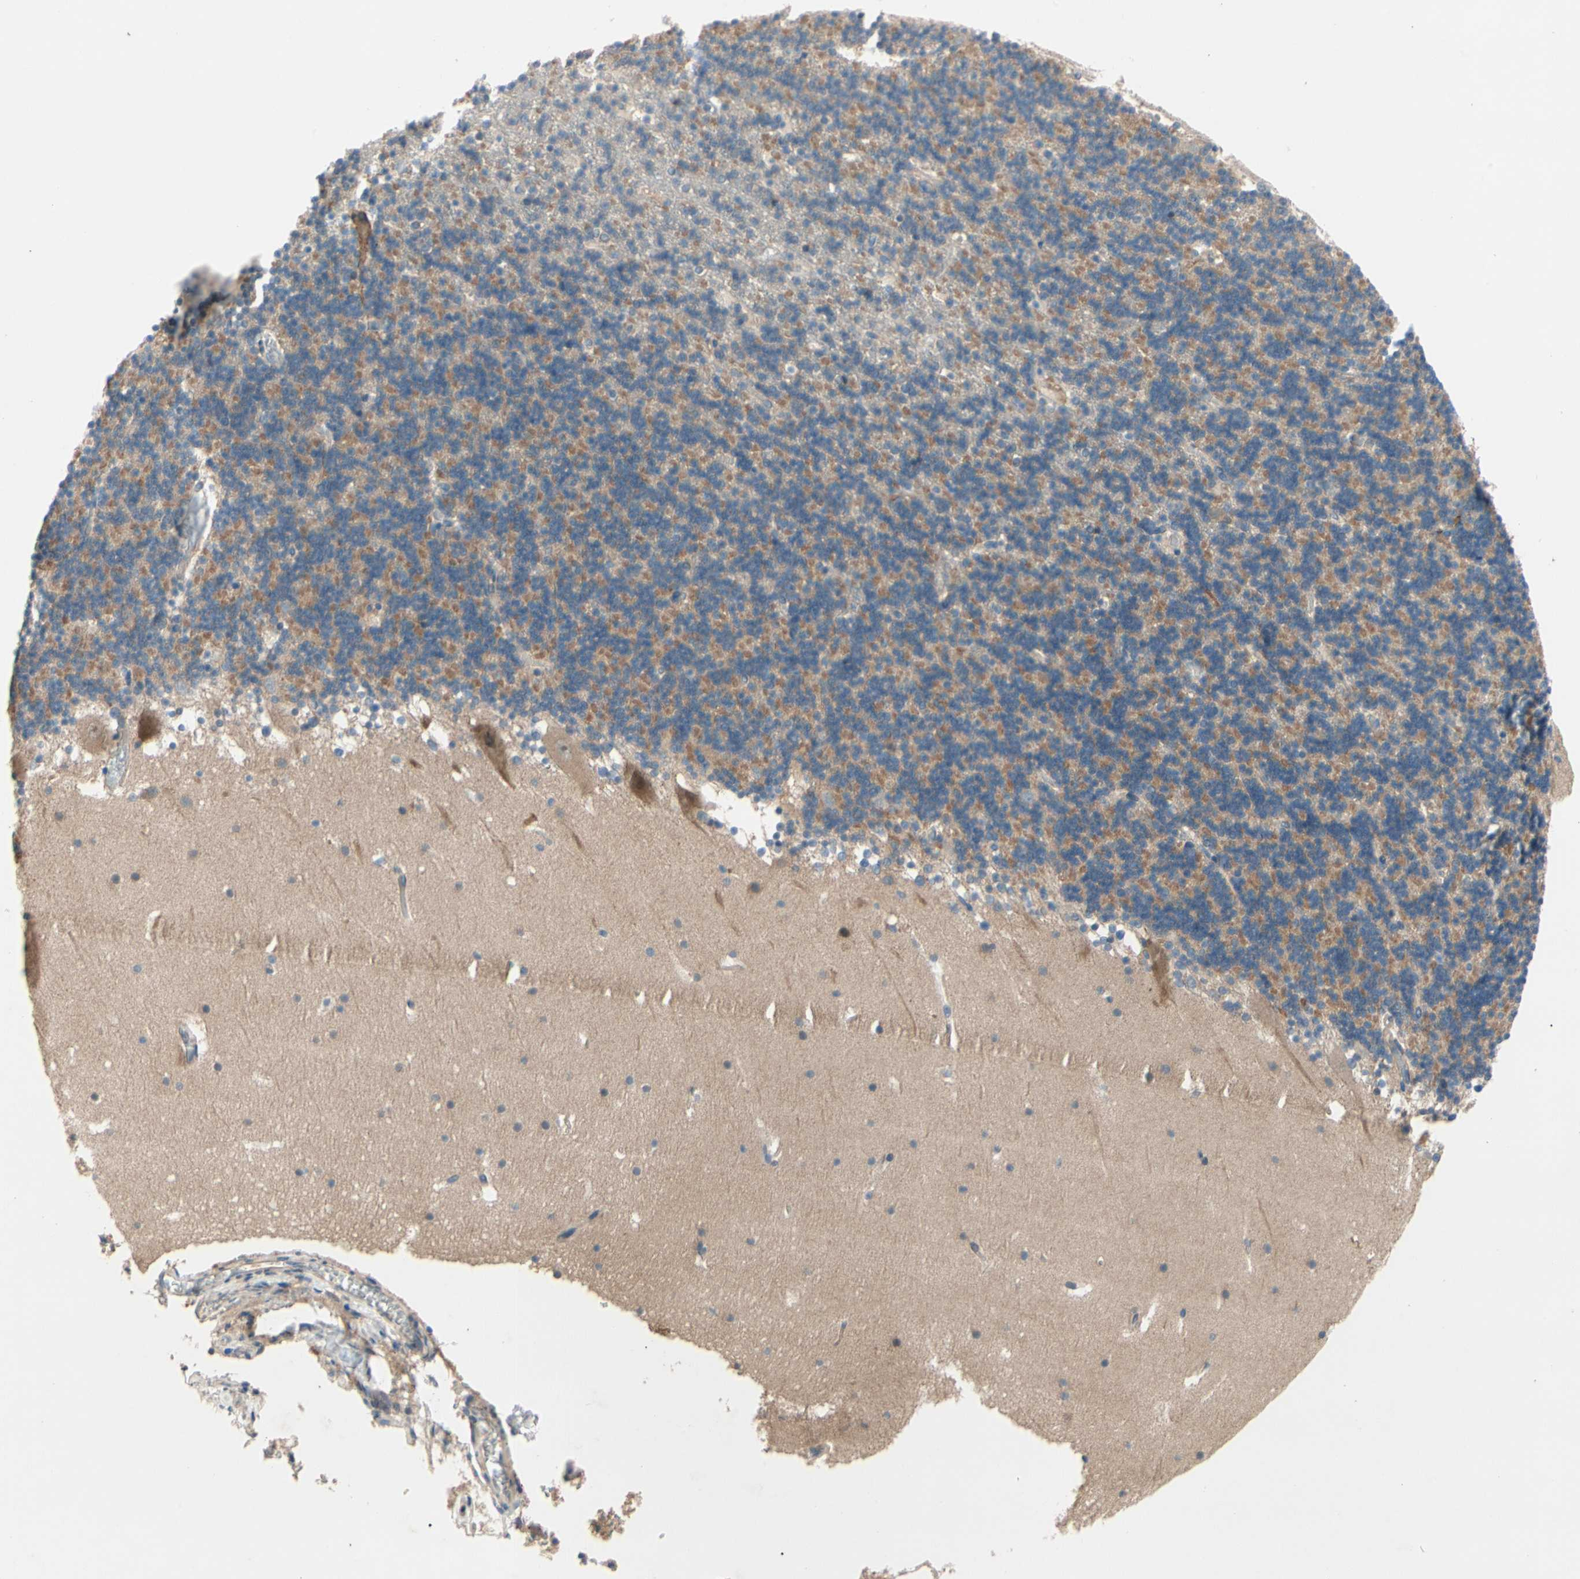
{"staining": {"intensity": "moderate", "quantity": "<25%", "location": "cytoplasmic/membranous"}, "tissue": "cerebellum", "cell_type": "Cells in granular layer", "image_type": "normal", "snomed": [{"axis": "morphology", "description": "Normal tissue, NOS"}, {"axis": "topography", "description": "Cerebellum"}], "caption": "Moderate cytoplasmic/membranous expression for a protein is appreciated in about <25% of cells in granular layer of unremarkable cerebellum using immunohistochemistry (IHC).", "gene": "ICAM5", "patient": {"sex": "male", "age": 45}}